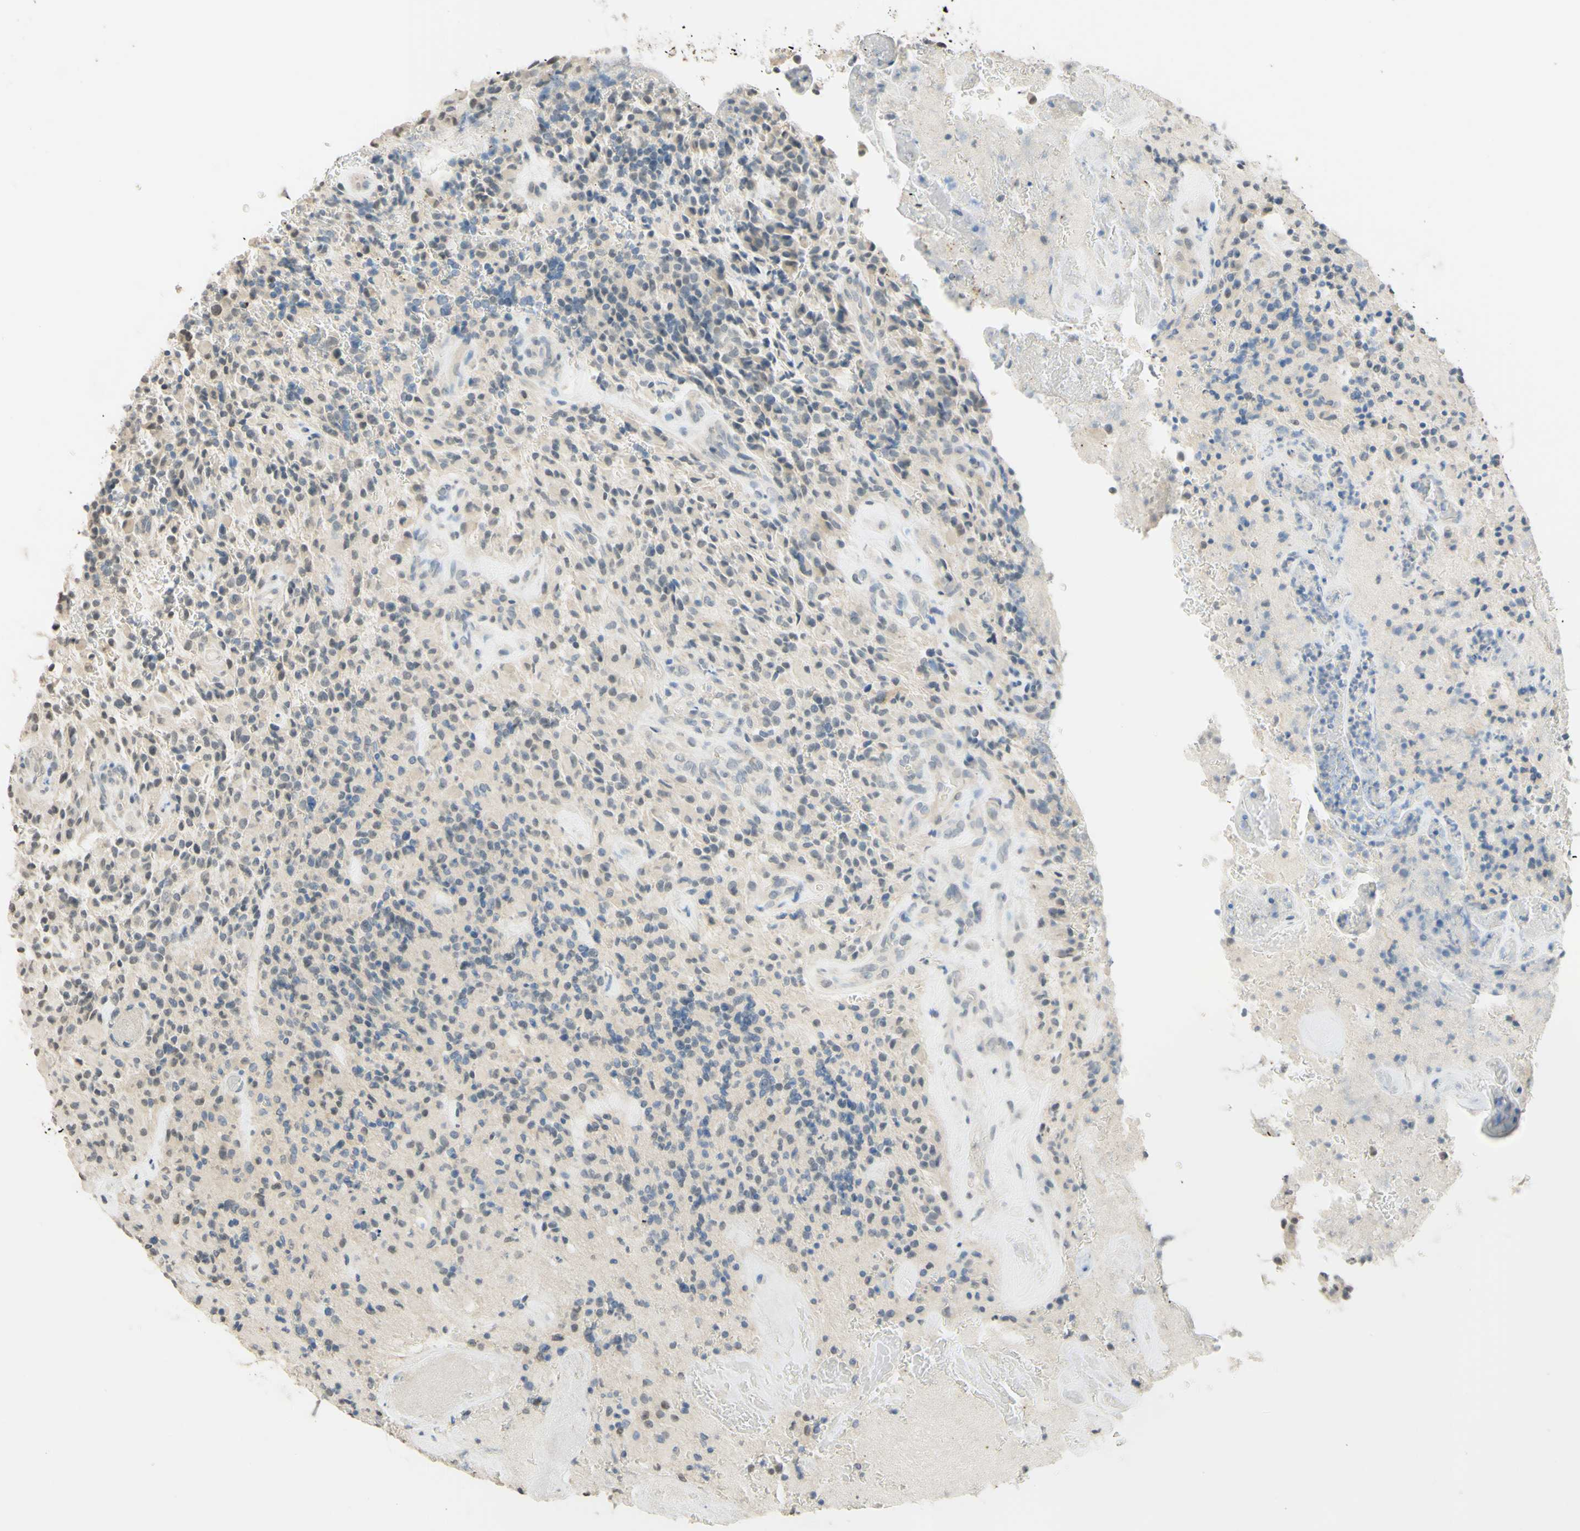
{"staining": {"intensity": "weak", "quantity": "<25%", "location": "cytoplasmic/membranous"}, "tissue": "glioma", "cell_type": "Tumor cells", "image_type": "cancer", "snomed": [{"axis": "morphology", "description": "Glioma, malignant, High grade"}, {"axis": "topography", "description": "Brain"}], "caption": "The immunohistochemistry photomicrograph has no significant staining in tumor cells of malignant high-grade glioma tissue.", "gene": "MAG", "patient": {"sex": "male", "age": 71}}